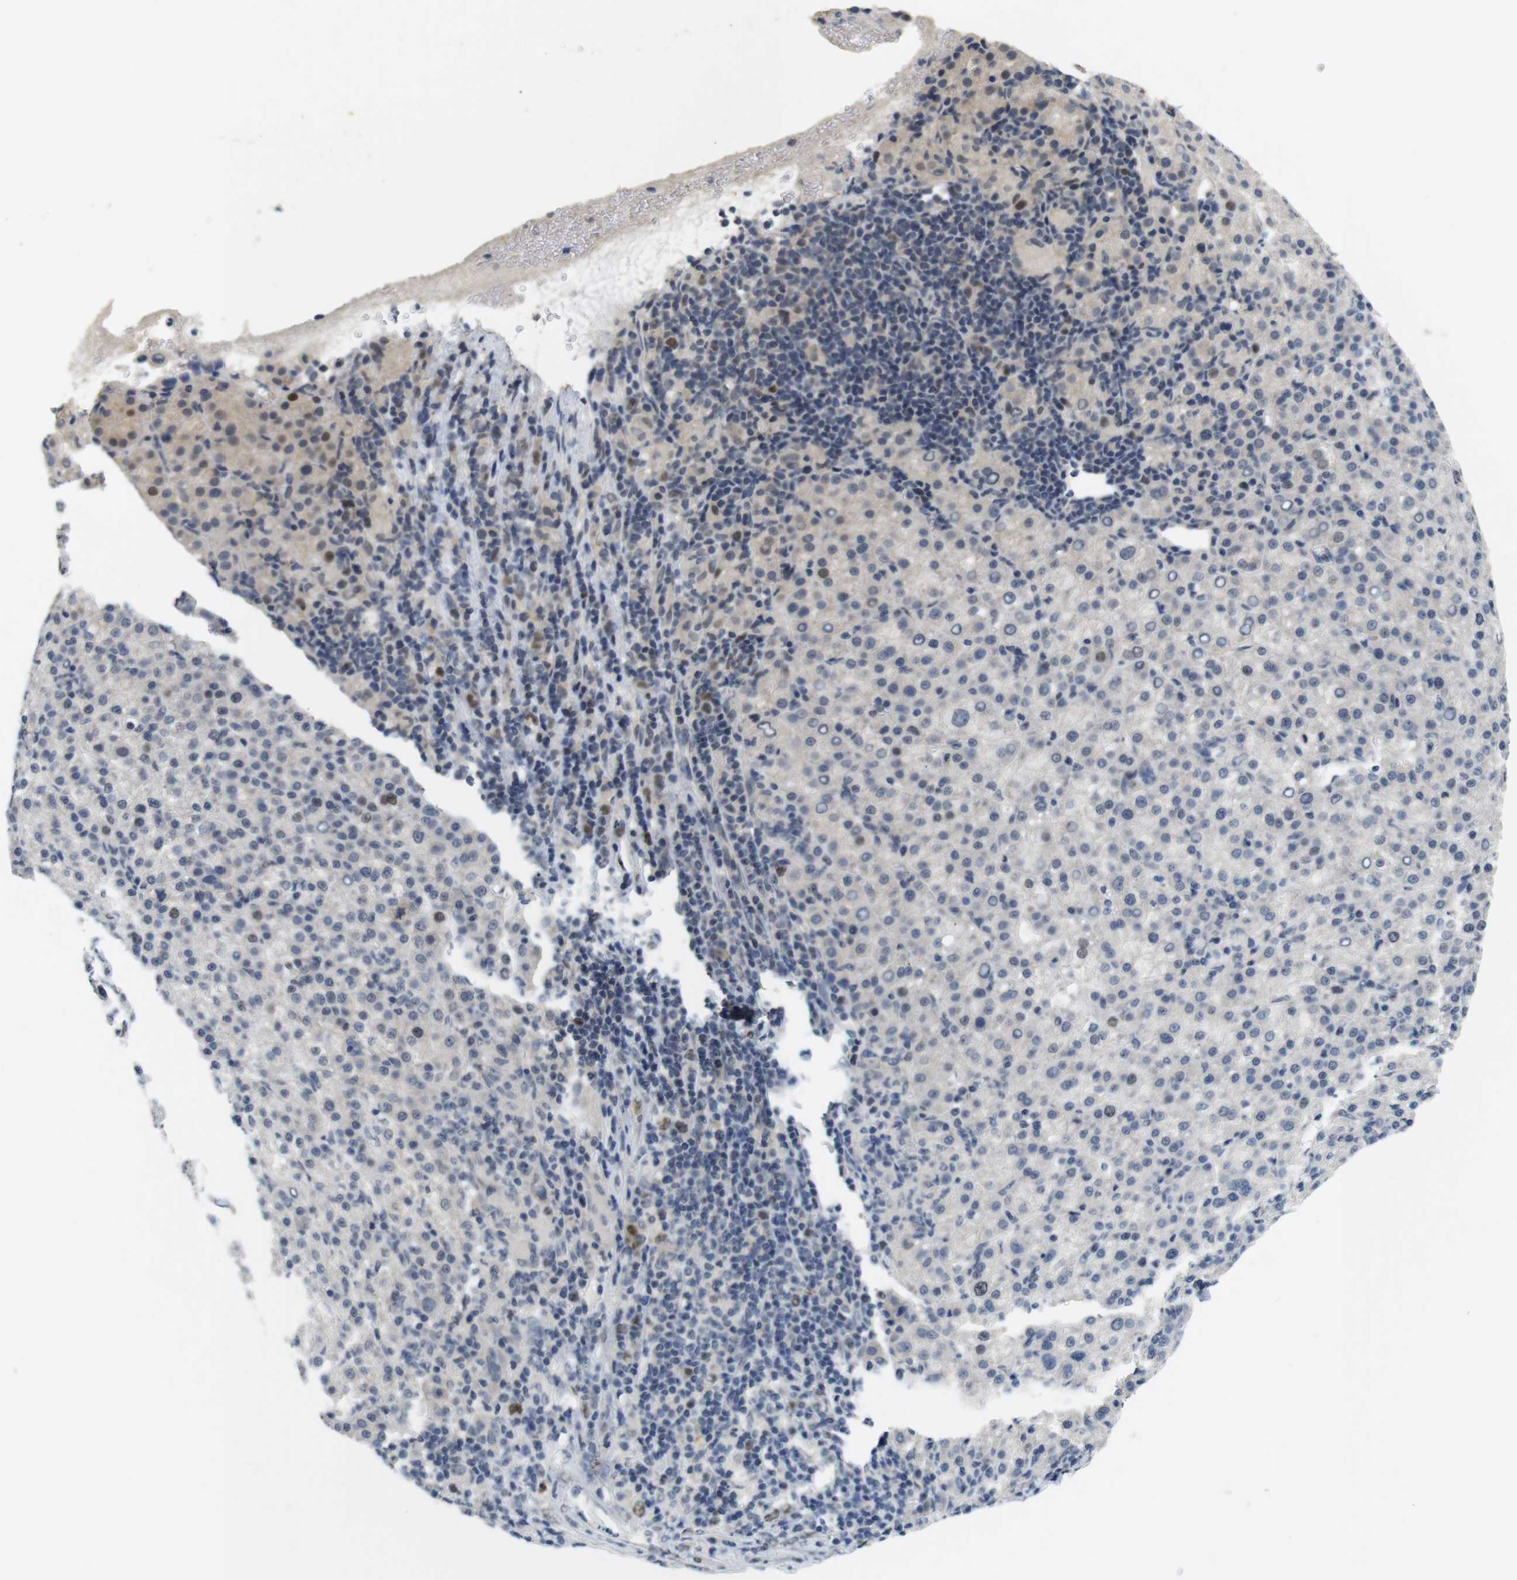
{"staining": {"intensity": "moderate", "quantity": "<25%", "location": "nuclear"}, "tissue": "liver cancer", "cell_type": "Tumor cells", "image_type": "cancer", "snomed": [{"axis": "morphology", "description": "Carcinoma, Hepatocellular, NOS"}, {"axis": "topography", "description": "Liver"}], "caption": "Protein expression analysis of liver cancer demonstrates moderate nuclear expression in approximately <25% of tumor cells.", "gene": "SKP2", "patient": {"sex": "female", "age": 58}}